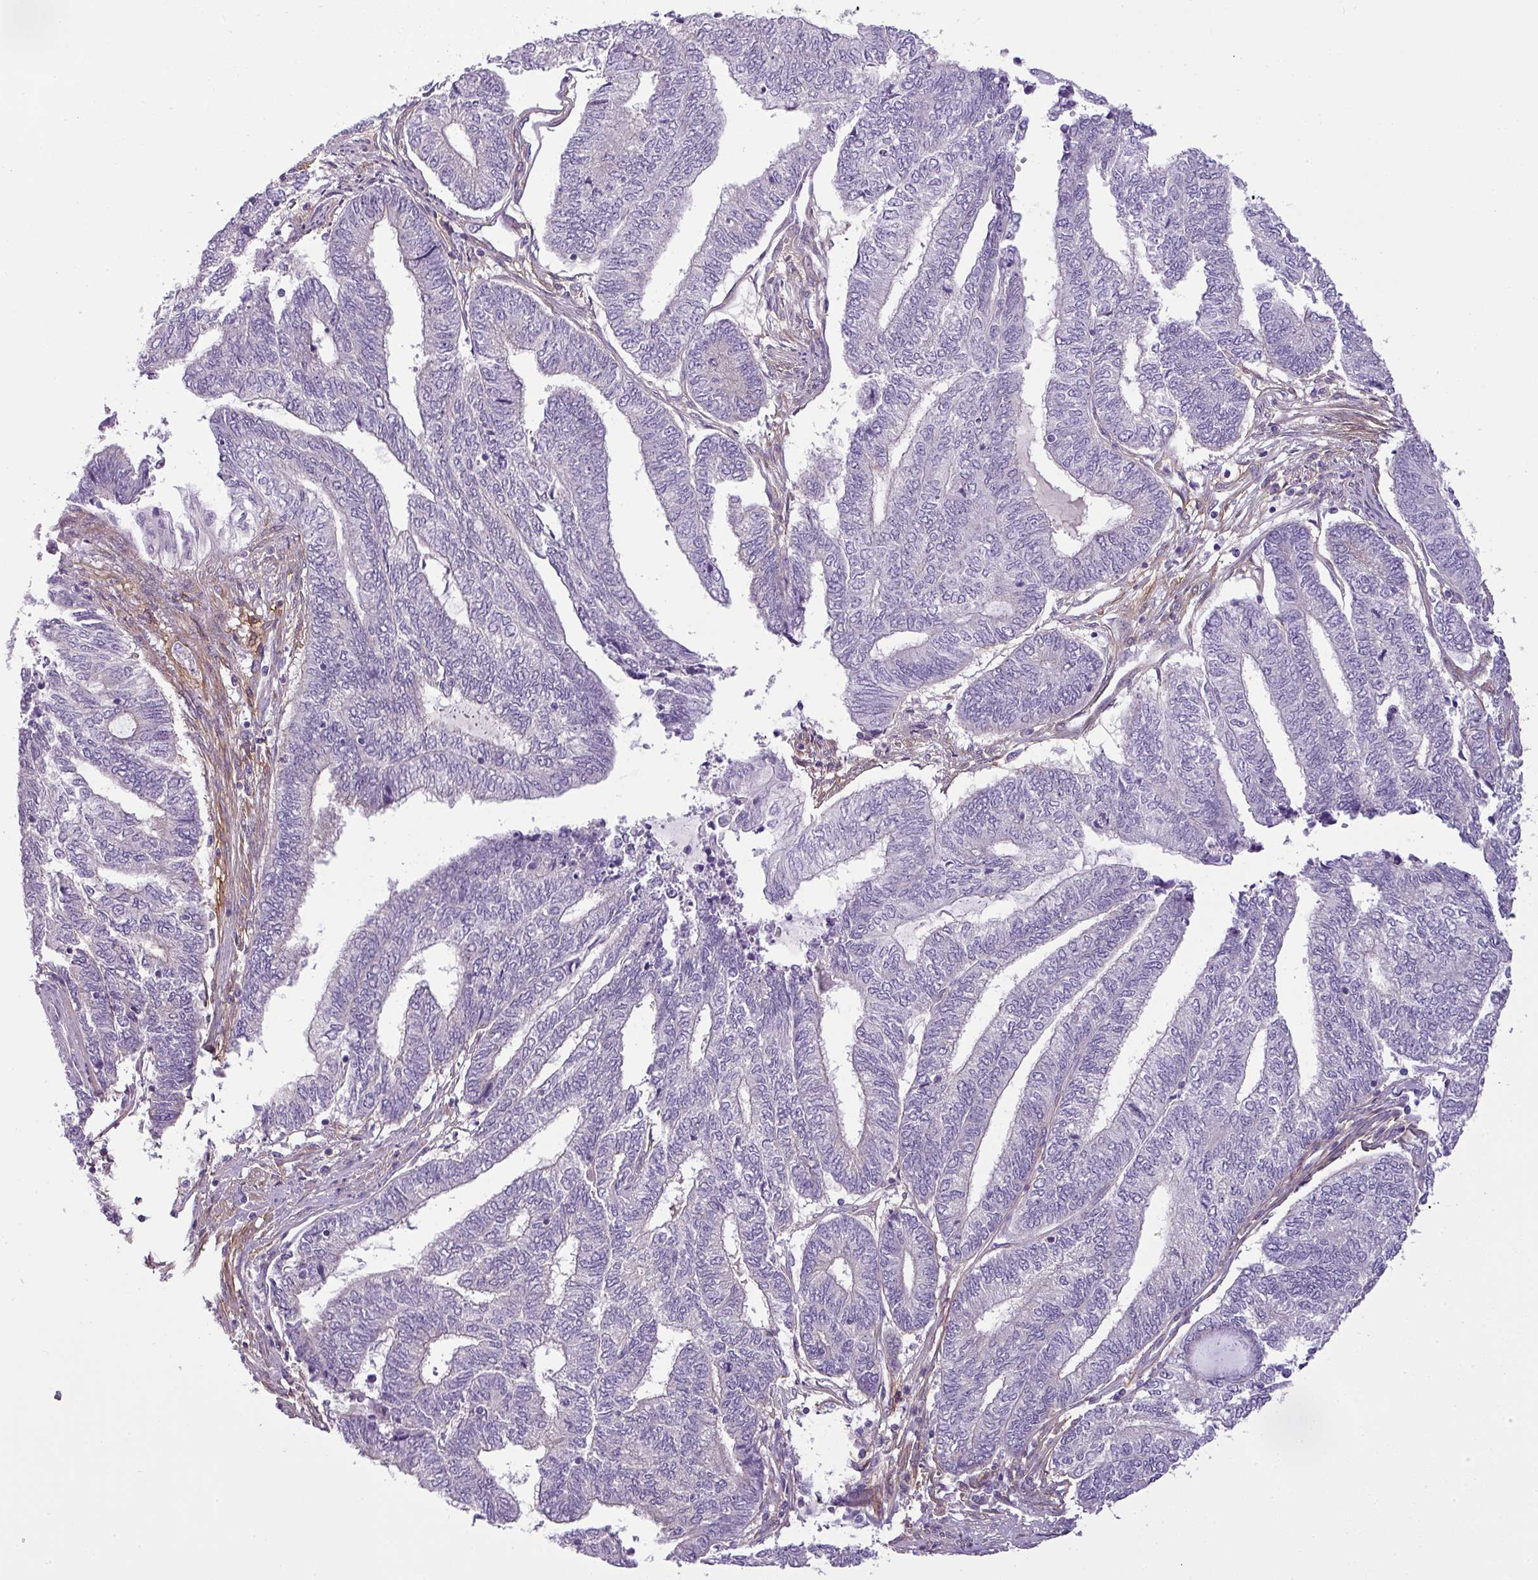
{"staining": {"intensity": "negative", "quantity": "none", "location": "none"}, "tissue": "endometrial cancer", "cell_type": "Tumor cells", "image_type": "cancer", "snomed": [{"axis": "morphology", "description": "Adenocarcinoma, NOS"}, {"axis": "topography", "description": "Uterus"}, {"axis": "topography", "description": "Endometrium"}], "caption": "Human adenocarcinoma (endometrial) stained for a protein using IHC reveals no positivity in tumor cells.", "gene": "PARD6G", "patient": {"sex": "female", "age": 70}}